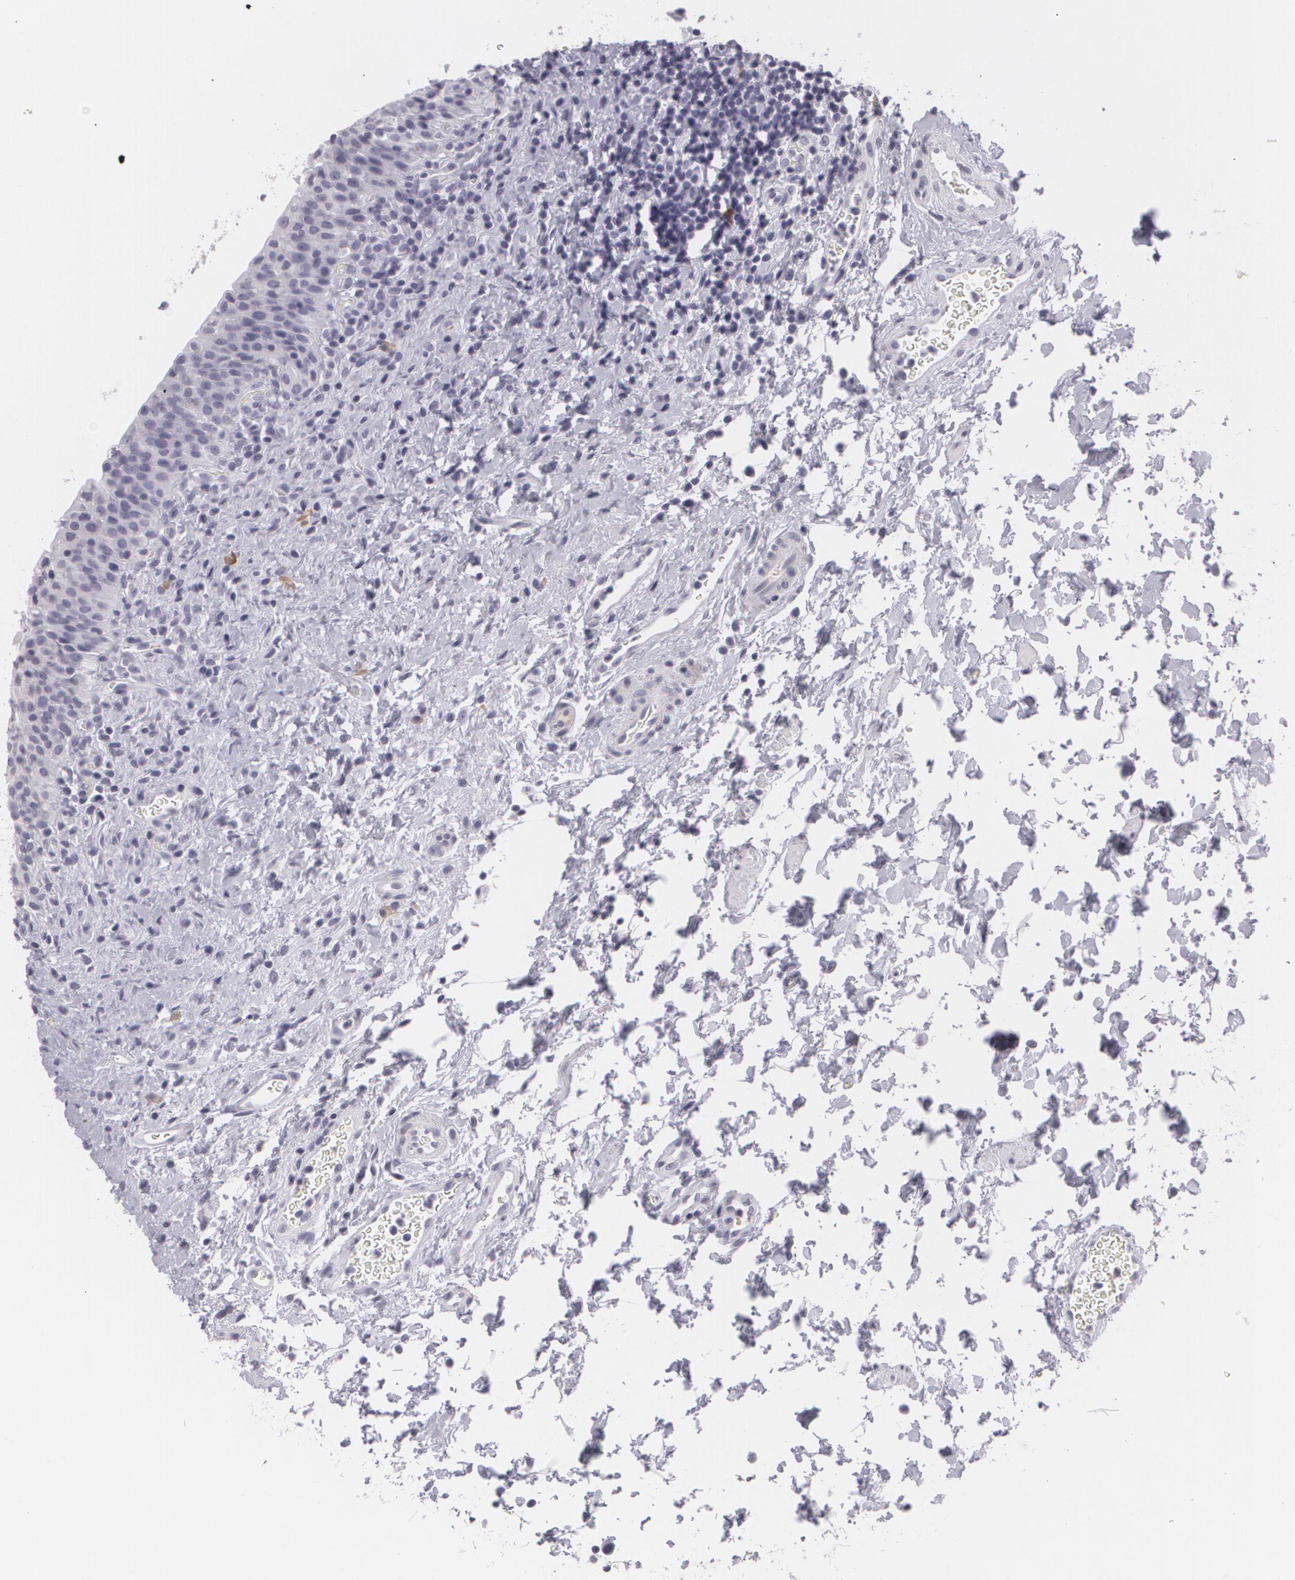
{"staining": {"intensity": "negative", "quantity": "none", "location": "none"}, "tissue": "urinary bladder", "cell_type": "Urothelial cells", "image_type": "normal", "snomed": [{"axis": "morphology", "description": "Normal tissue, NOS"}, {"axis": "topography", "description": "Urinary bladder"}], "caption": "The image exhibits no significant positivity in urothelial cells of urinary bladder.", "gene": "MAP2", "patient": {"sex": "male", "age": 51}}